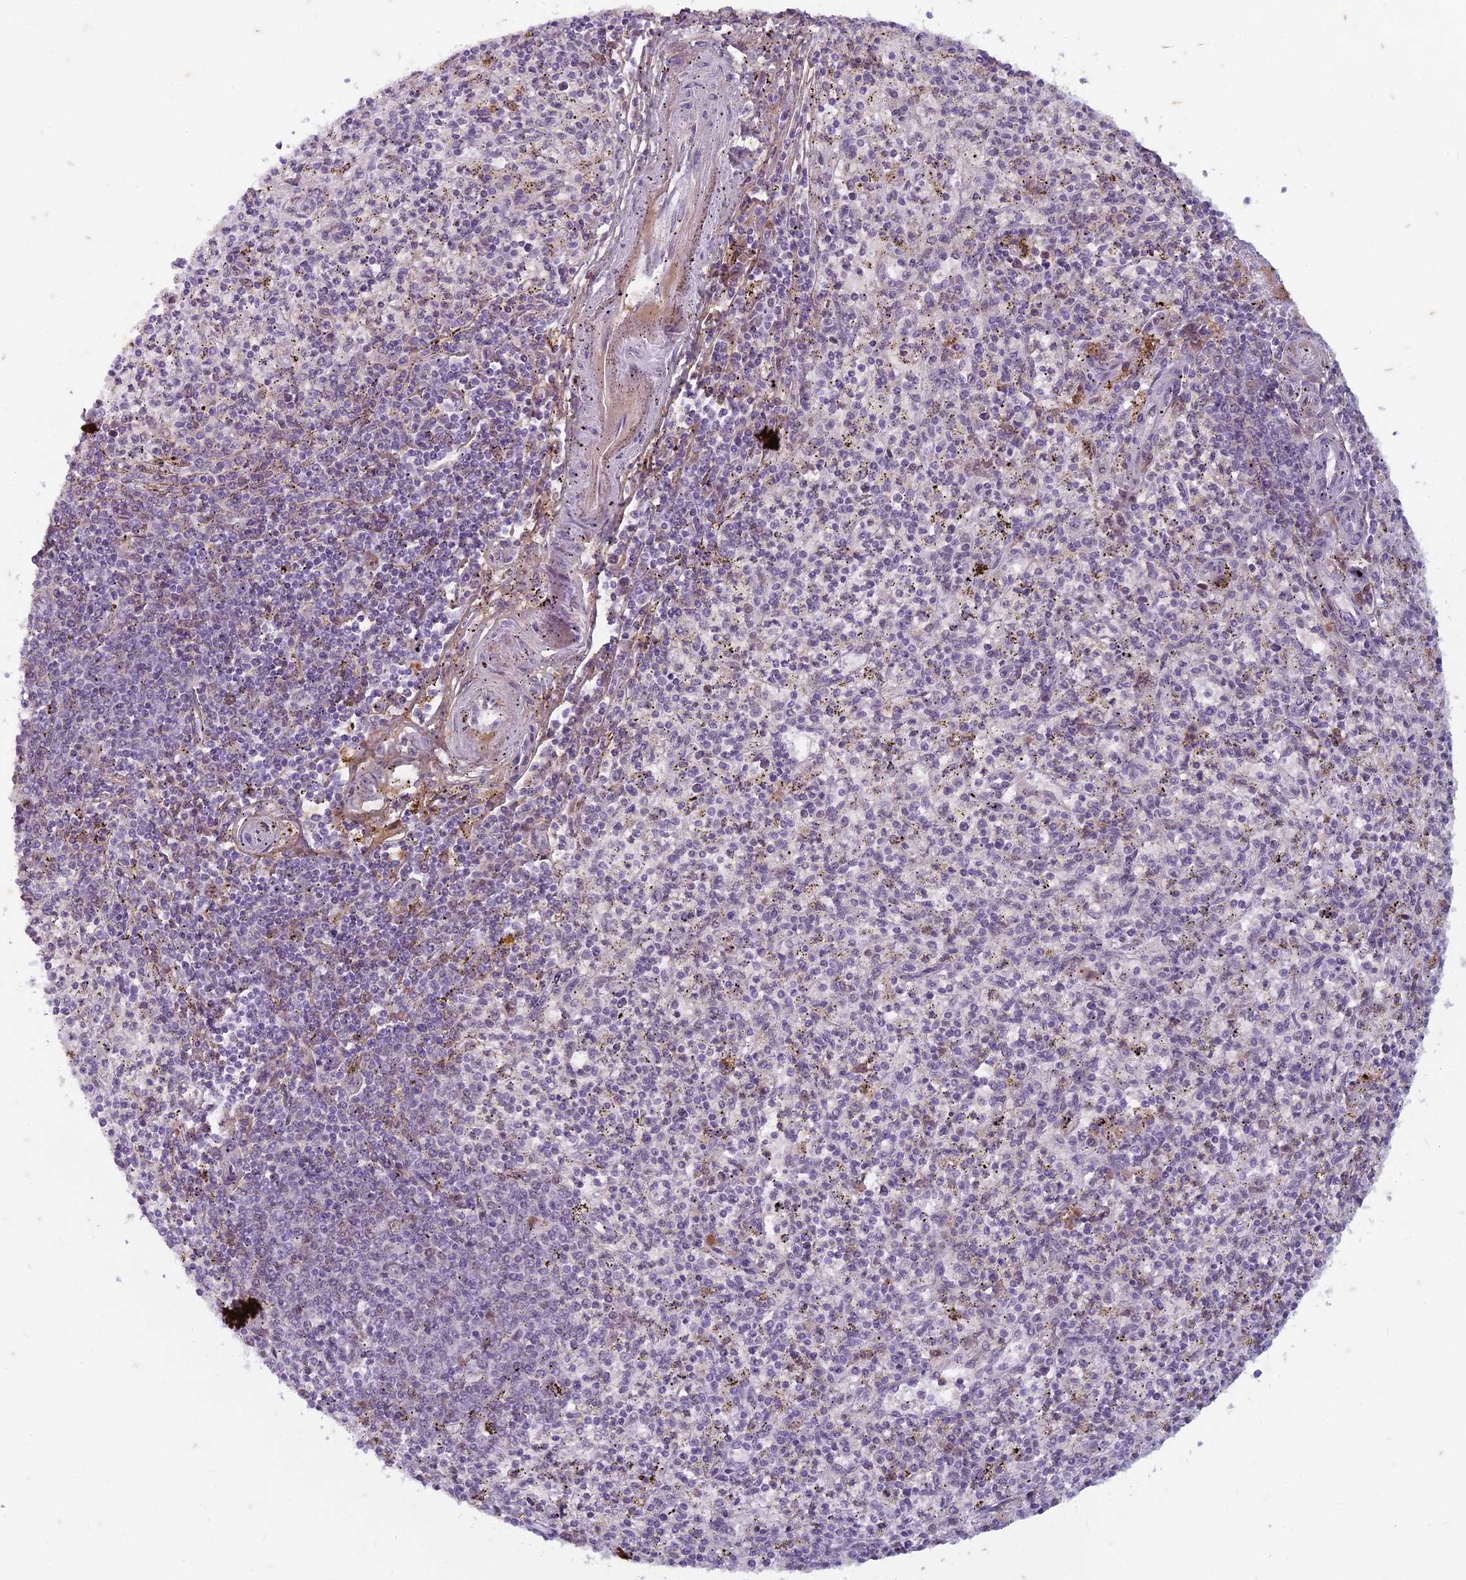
{"staining": {"intensity": "negative", "quantity": "none", "location": "none"}, "tissue": "spleen", "cell_type": "Cells in red pulp", "image_type": "normal", "snomed": [{"axis": "morphology", "description": "Normal tissue, NOS"}, {"axis": "topography", "description": "Spleen"}], "caption": "This is a histopathology image of immunohistochemistry staining of unremarkable spleen, which shows no expression in cells in red pulp.", "gene": "PABPN1L", "patient": {"sex": "male", "age": 72}}